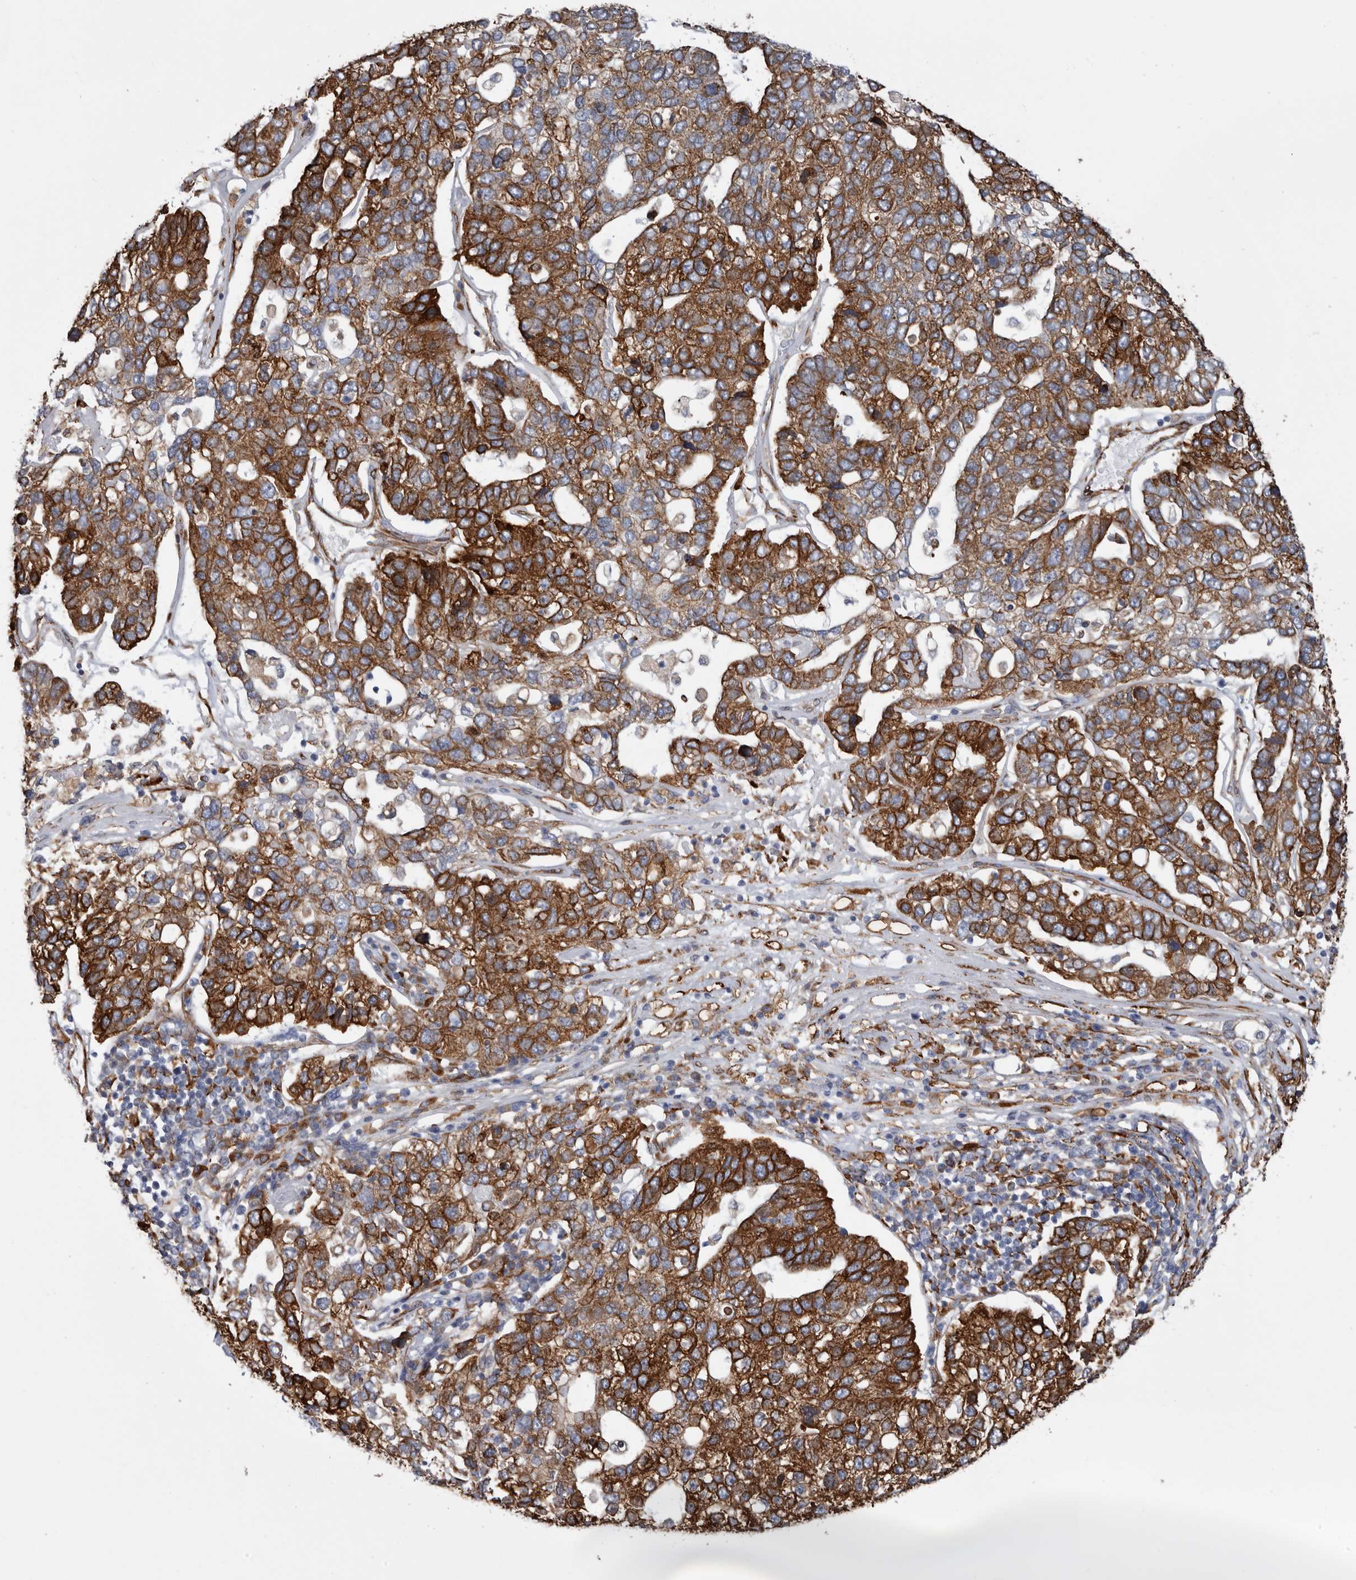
{"staining": {"intensity": "strong", "quantity": ">75%", "location": "cytoplasmic/membranous"}, "tissue": "pancreatic cancer", "cell_type": "Tumor cells", "image_type": "cancer", "snomed": [{"axis": "morphology", "description": "Adenocarcinoma, NOS"}, {"axis": "topography", "description": "Pancreas"}], "caption": "This histopathology image exhibits immunohistochemistry (IHC) staining of adenocarcinoma (pancreatic), with high strong cytoplasmic/membranous staining in approximately >75% of tumor cells.", "gene": "SEMA3E", "patient": {"sex": "female", "age": 61}}